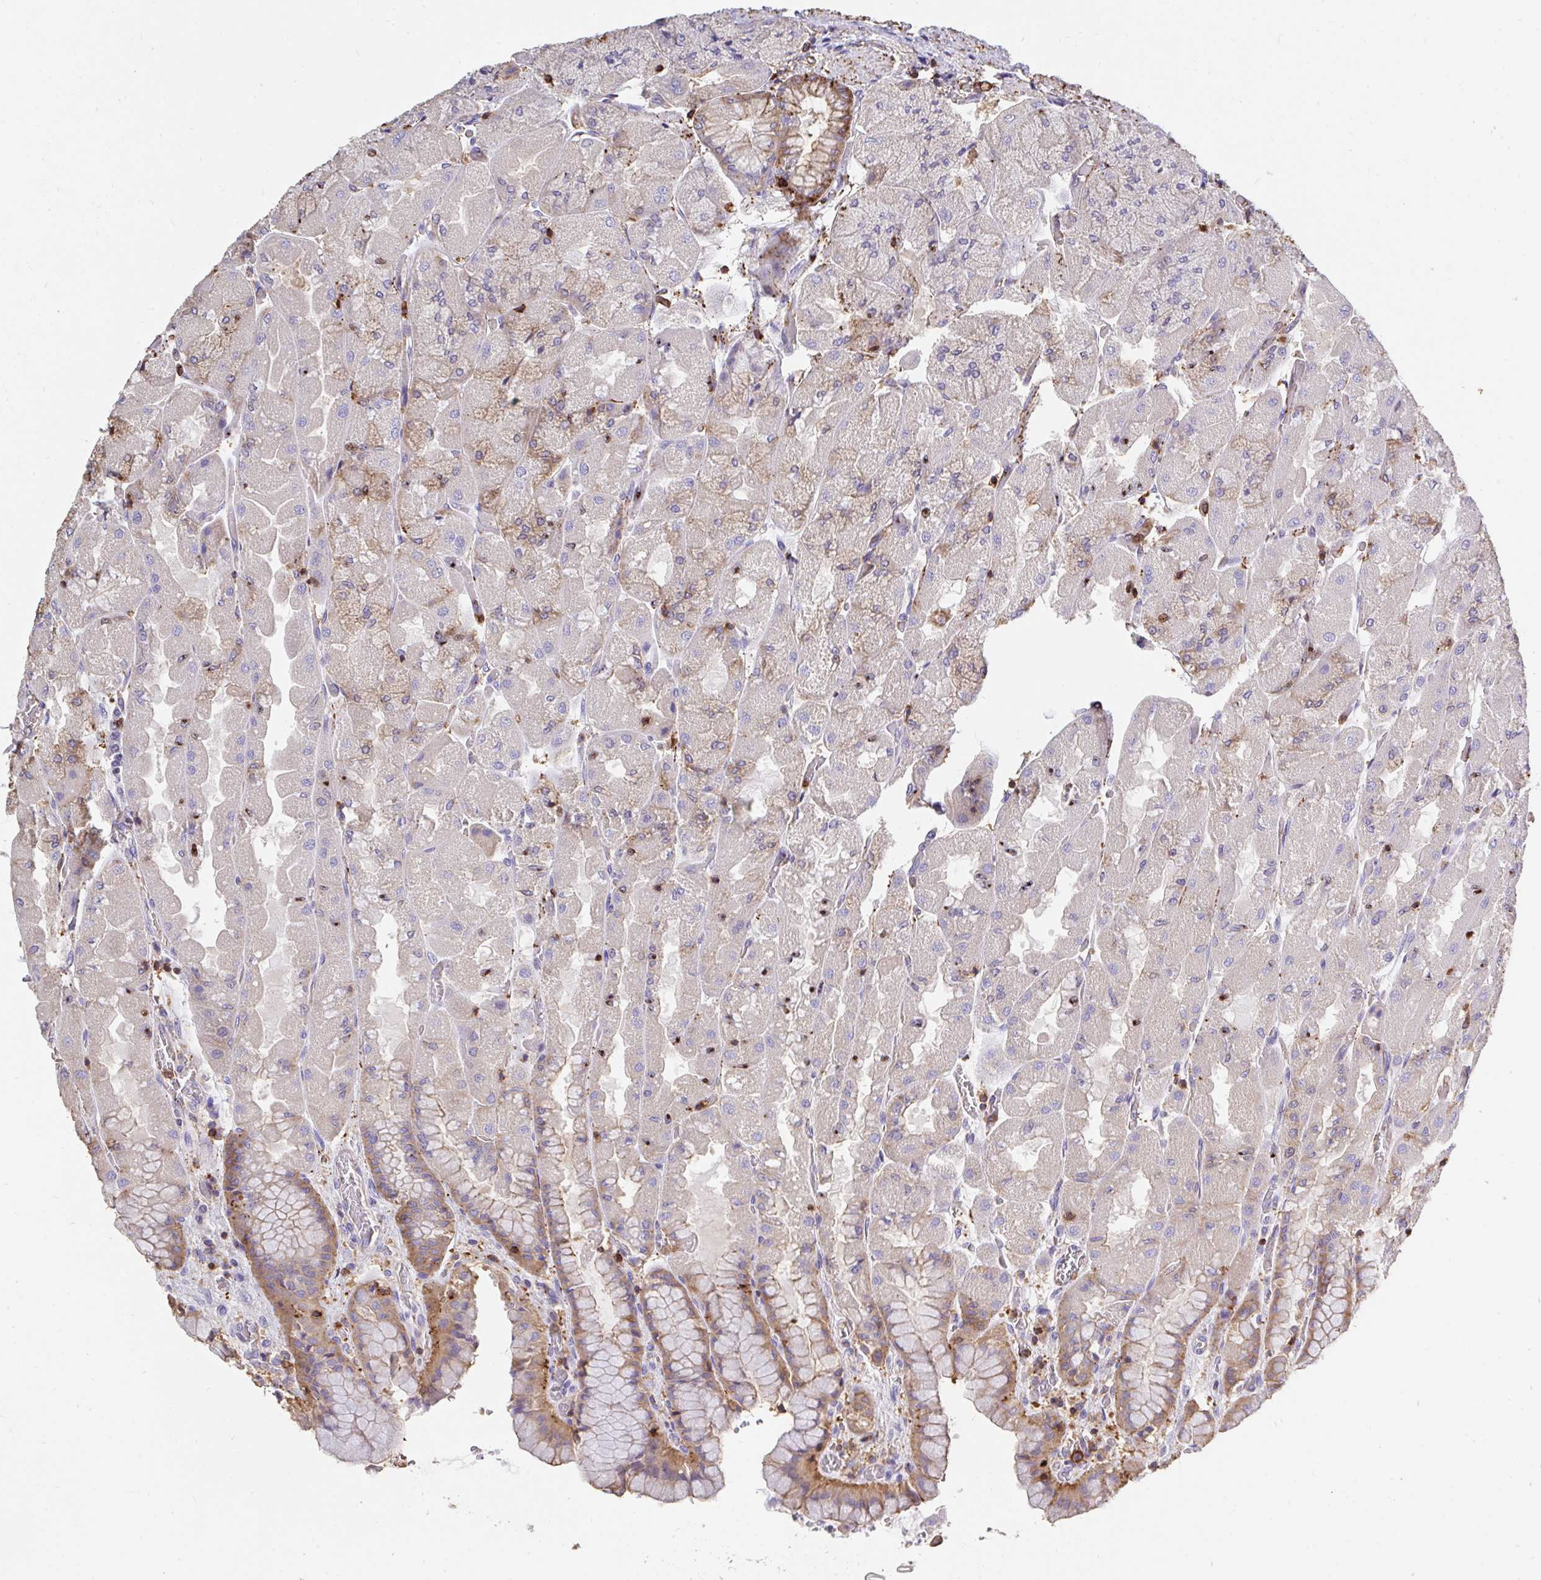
{"staining": {"intensity": "moderate", "quantity": "<25%", "location": "cytoplasmic/membranous"}, "tissue": "stomach", "cell_type": "Glandular cells", "image_type": "normal", "snomed": [{"axis": "morphology", "description": "Normal tissue, NOS"}, {"axis": "topography", "description": "Stomach"}], "caption": "An immunohistochemistry micrograph of normal tissue is shown. Protein staining in brown labels moderate cytoplasmic/membranous positivity in stomach within glandular cells. (DAB (3,3'-diaminobenzidine) = brown stain, brightfield microscopy at high magnification).", "gene": "CFL1", "patient": {"sex": "female", "age": 61}}